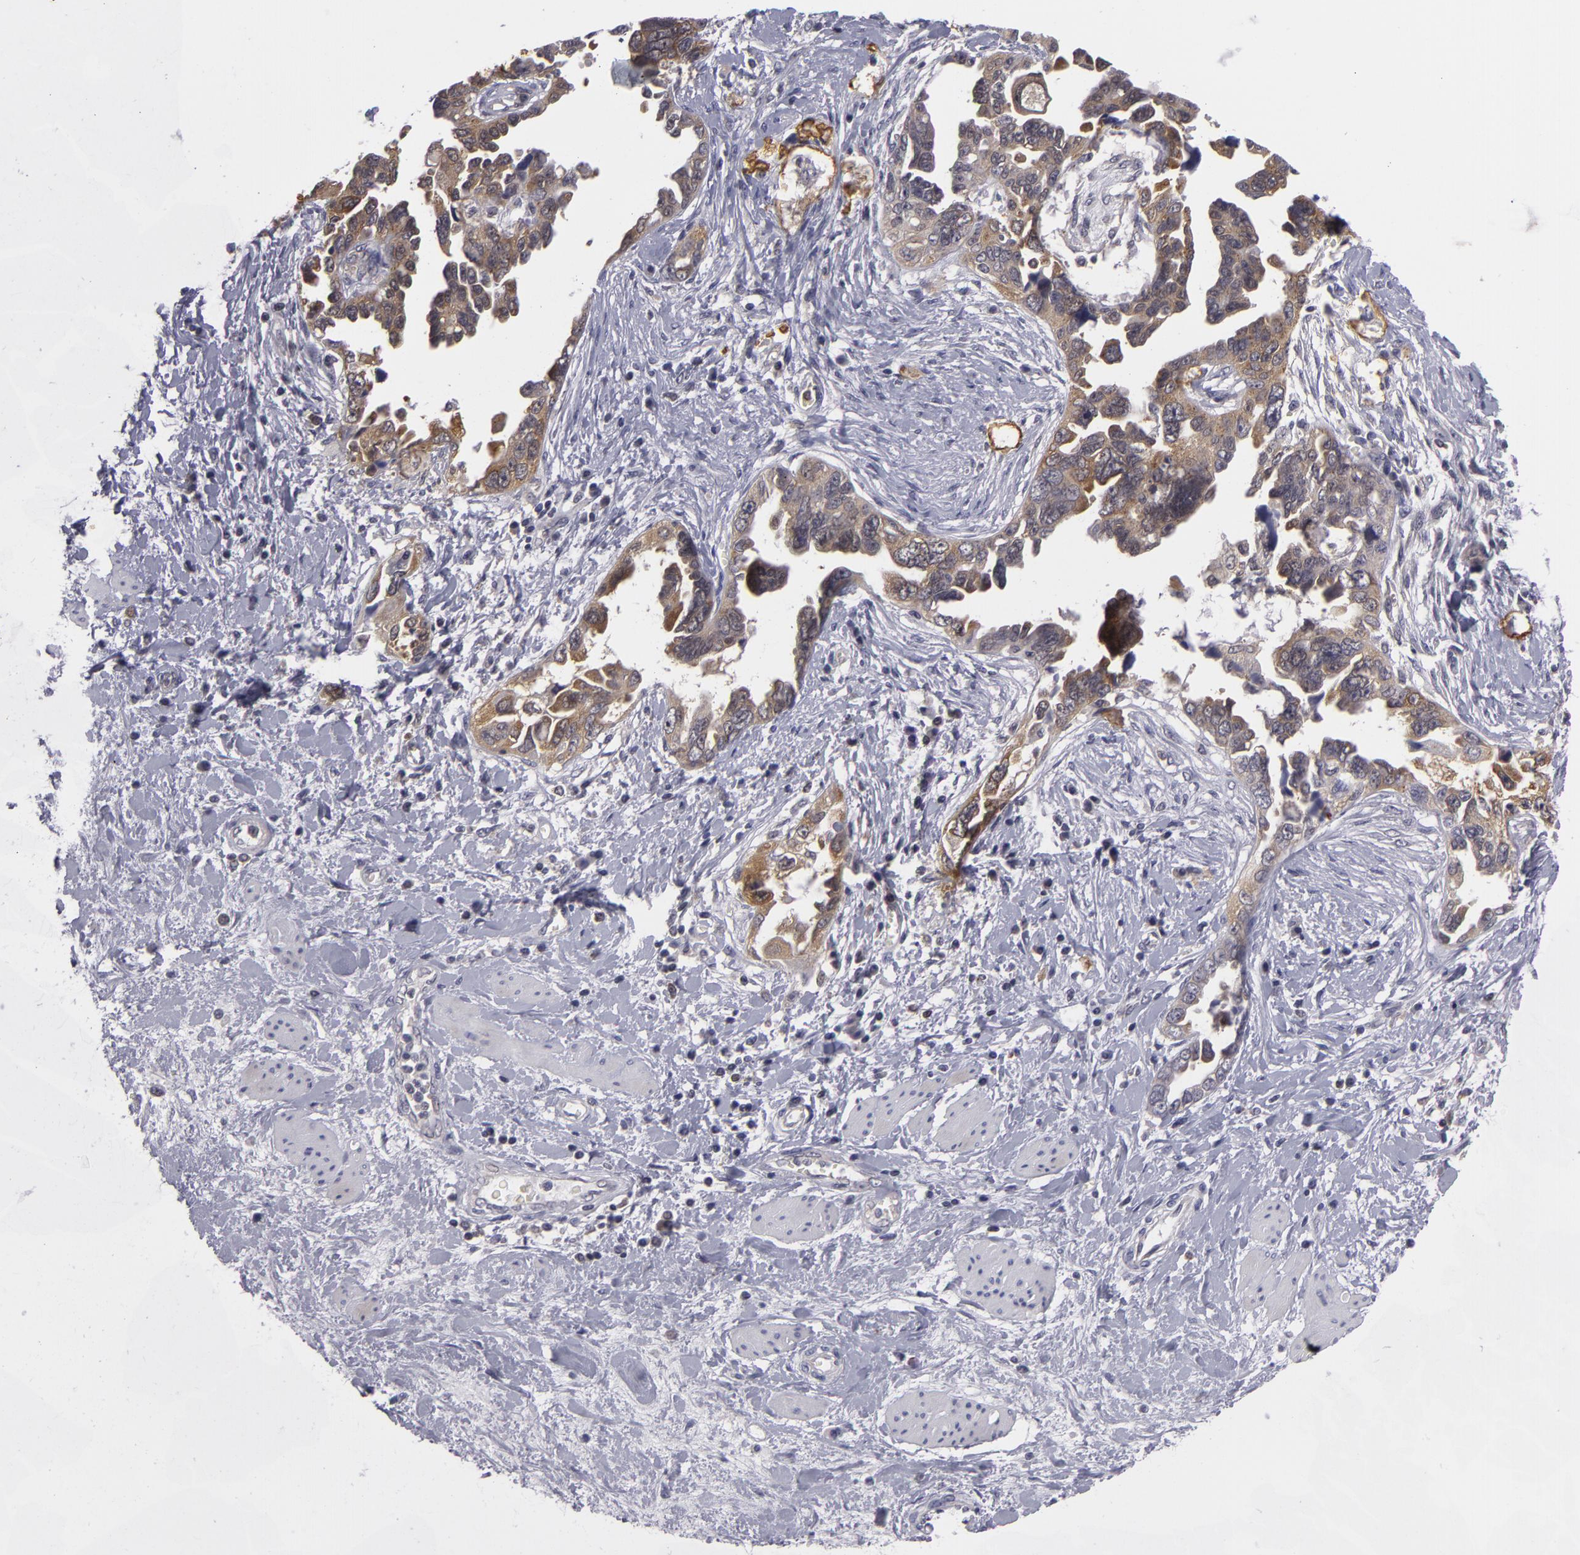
{"staining": {"intensity": "moderate", "quantity": ">75%", "location": "cytoplasmic/membranous"}, "tissue": "ovarian cancer", "cell_type": "Tumor cells", "image_type": "cancer", "snomed": [{"axis": "morphology", "description": "Cystadenocarcinoma, serous, NOS"}, {"axis": "topography", "description": "Ovary"}], "caption": "Ovarian cancer stained with immunohistochemistry (IHC) shows moderate cytoplasmic/membranous positivity in about >75% of tumor cells.", "gene": "BCL10", "patient": {"sex": "female", "age": 63}}